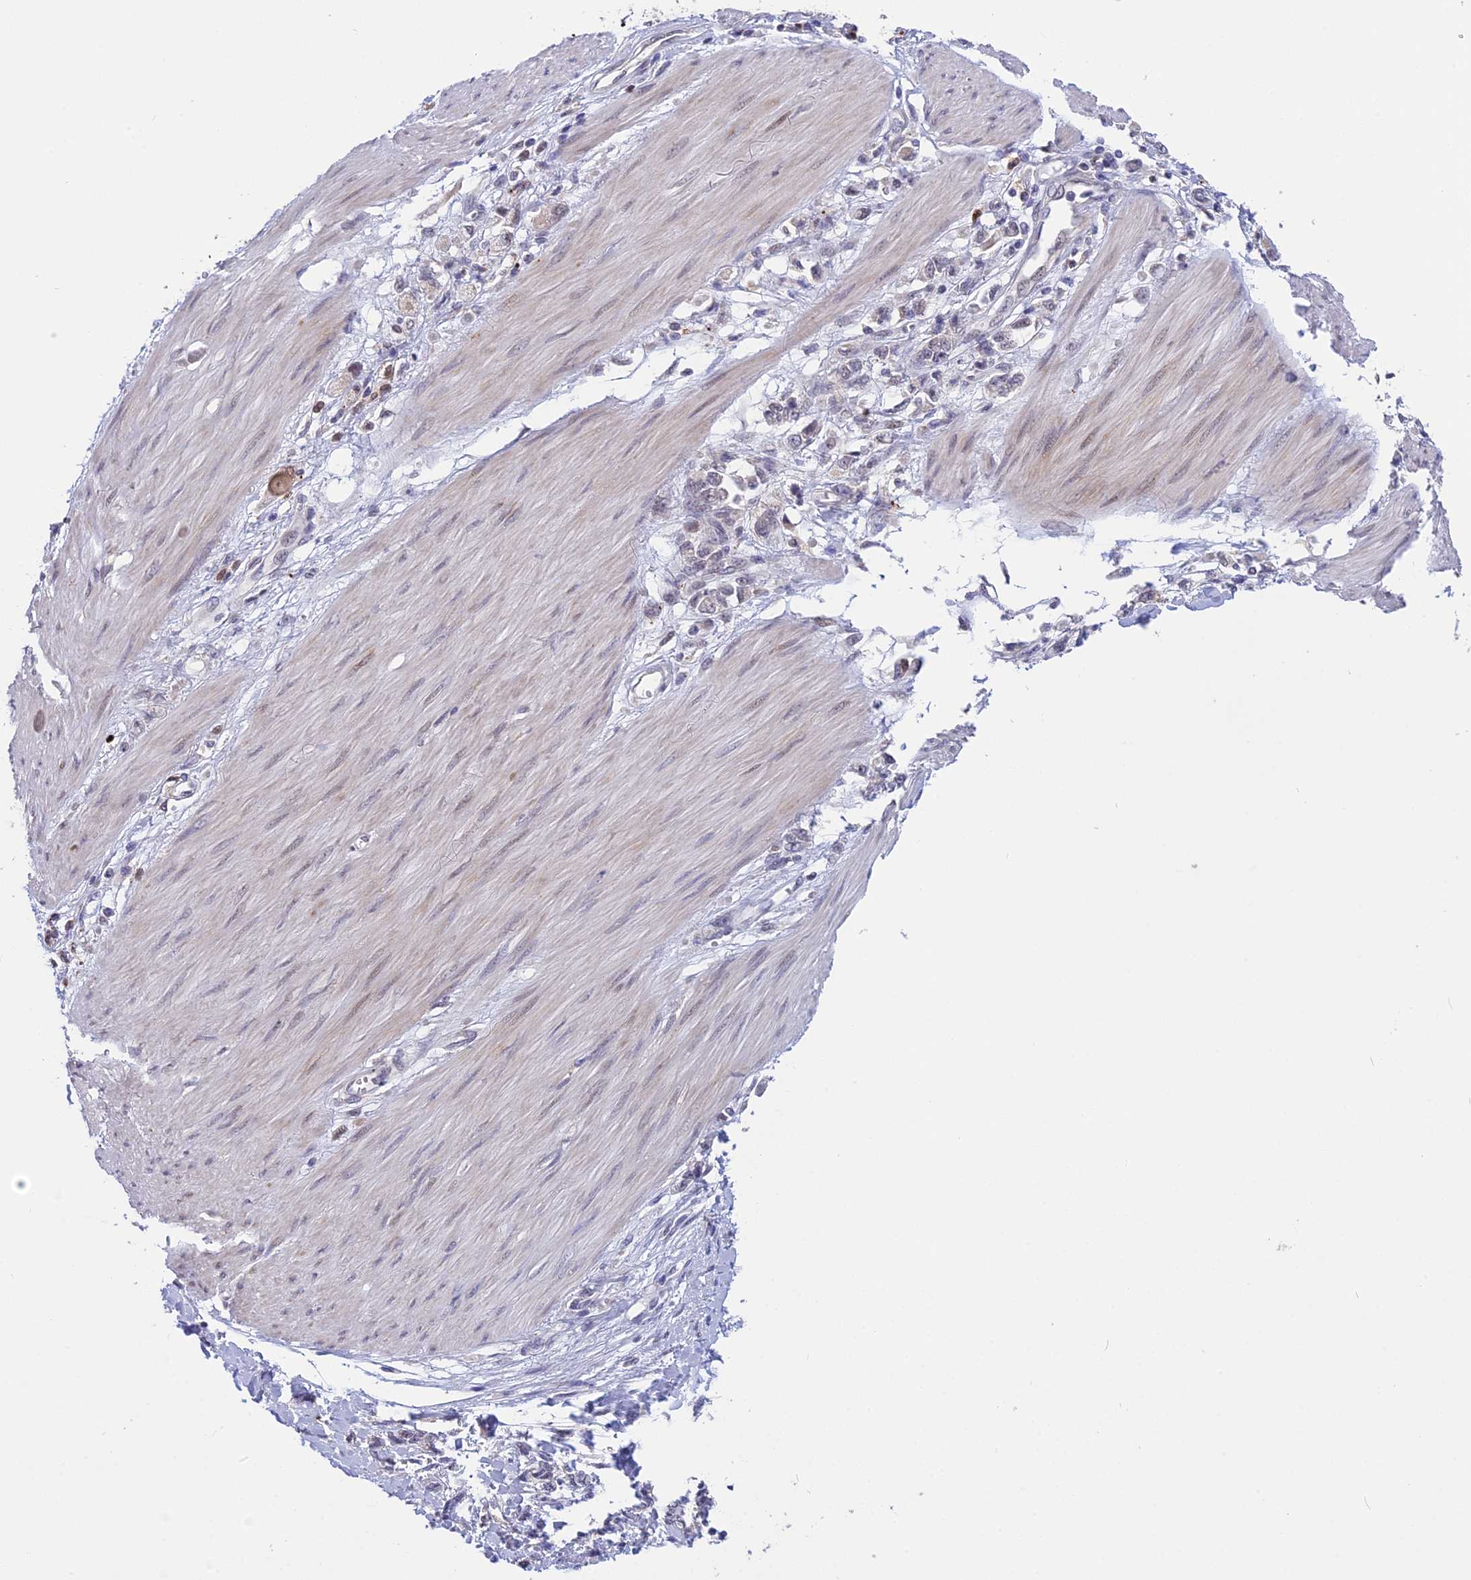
{"staining": {"intensity": "moderate", "quantity": "<25%", "location": "cytoplasmic/membranous"}, "tissue": "stomach cancer", "cell_type": "Tumor cells", "image_type": "cancer", "snomed": [{"axis": "morphology", "description": "Adenocarcinoma, NOS"}, {"axis": "topography", "description": "Stomach"}], "caption": "Stomach adenocarcinoma was stained to show a protein in brown. There is low levels of moderate cytoplasmic/membranous staining in approximately <25% of tumor cells.", "gene": "KCTD14", "patient": {"sex": "female", "age": 76}}